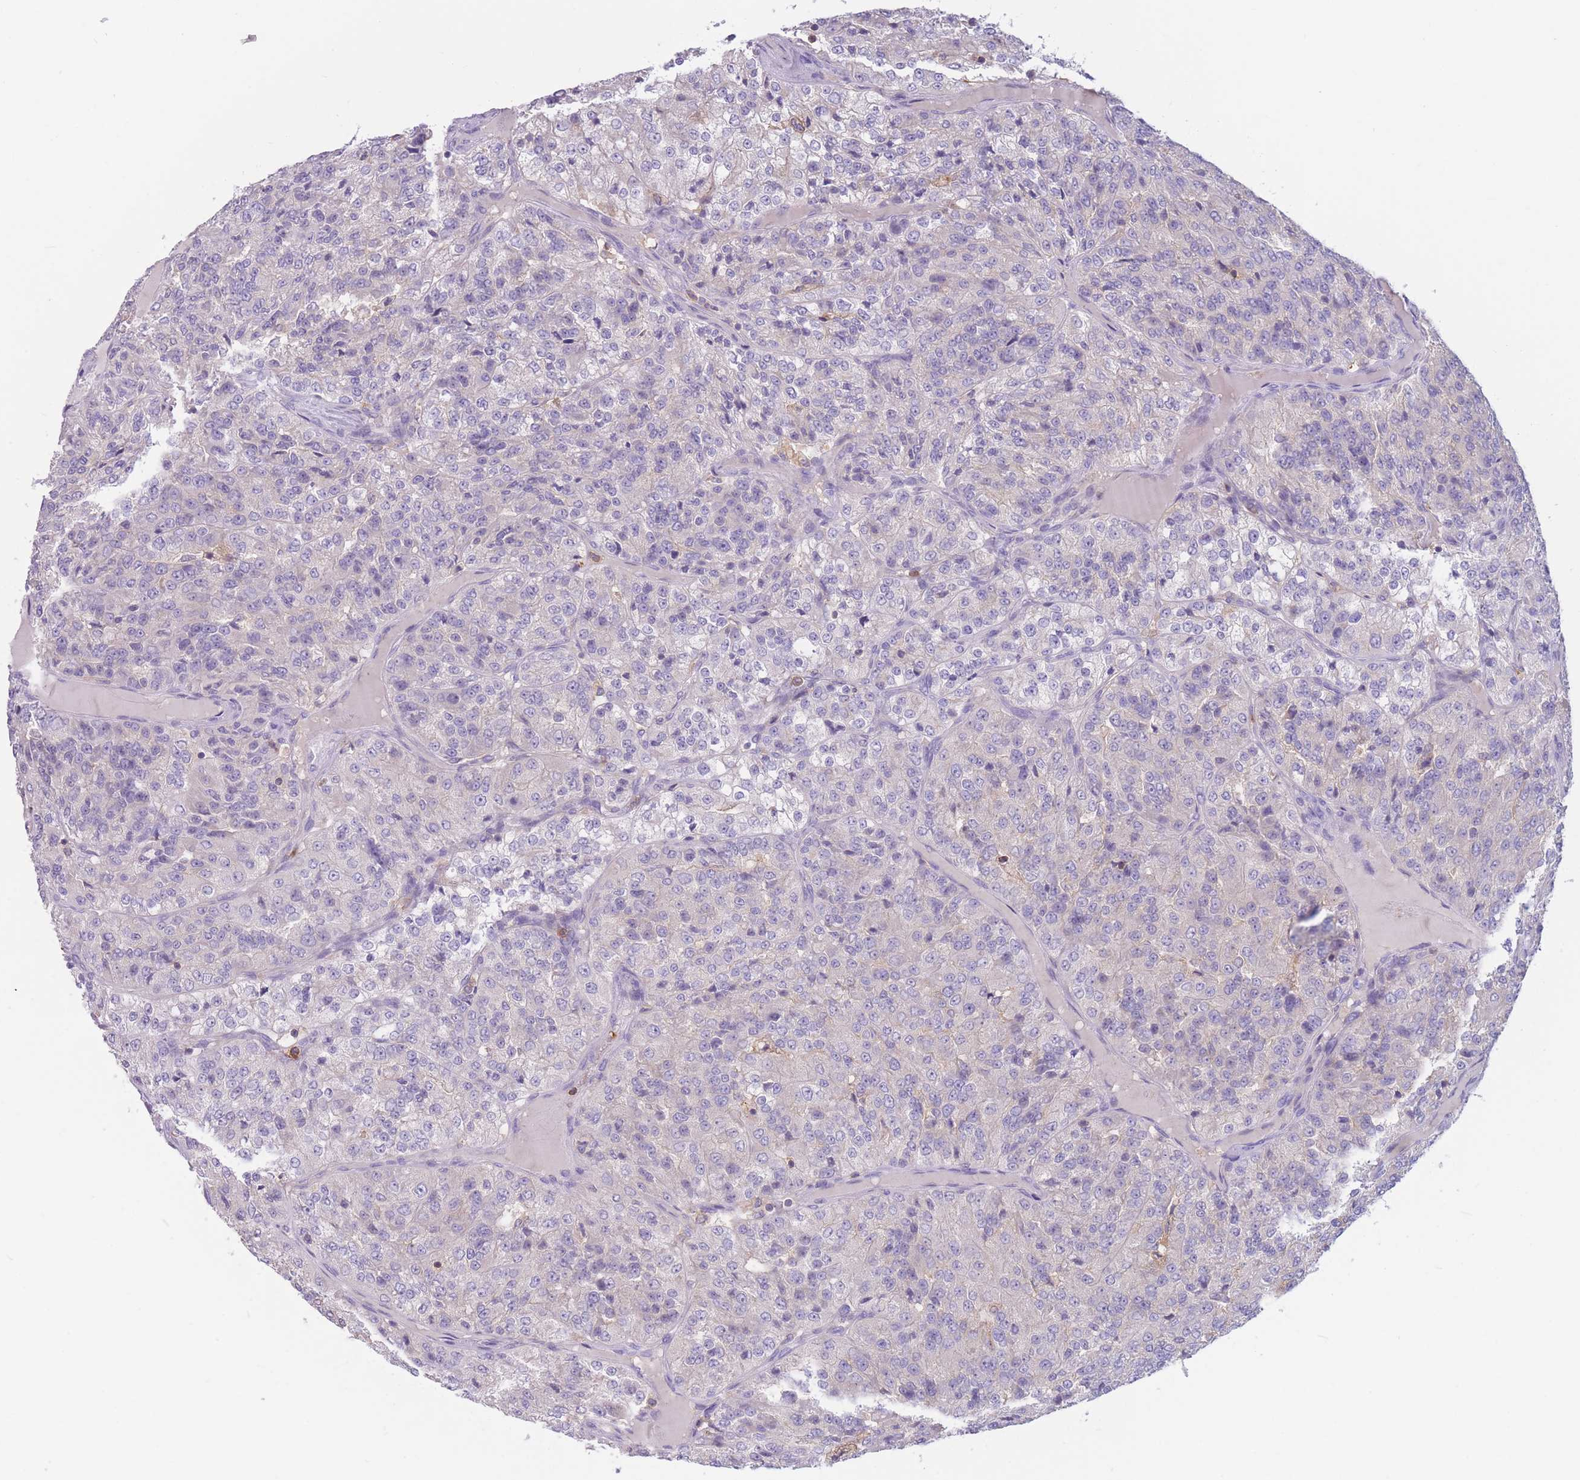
{"staining": {"intensity": "negative", "quantity": "none", "location": "none"}, "tissue": "renal cancer", "cell_type": "Tumor cells", "image_type": "cancer", "snomed": [{"axis": "morphology", "description": "Adenocarcinoma, NOS"}, {"axis": "topography", "description": "Kidney"}], "caption": "Immunohistochemistry photomicrograph of neoplastic tissue: human renal cancer (adenocarcinoma) stained with DAB reveals no significant protein staining in tumor cells.", "gene": "ST3GAL4", "patient": {"sex": "female", "age": 63}}